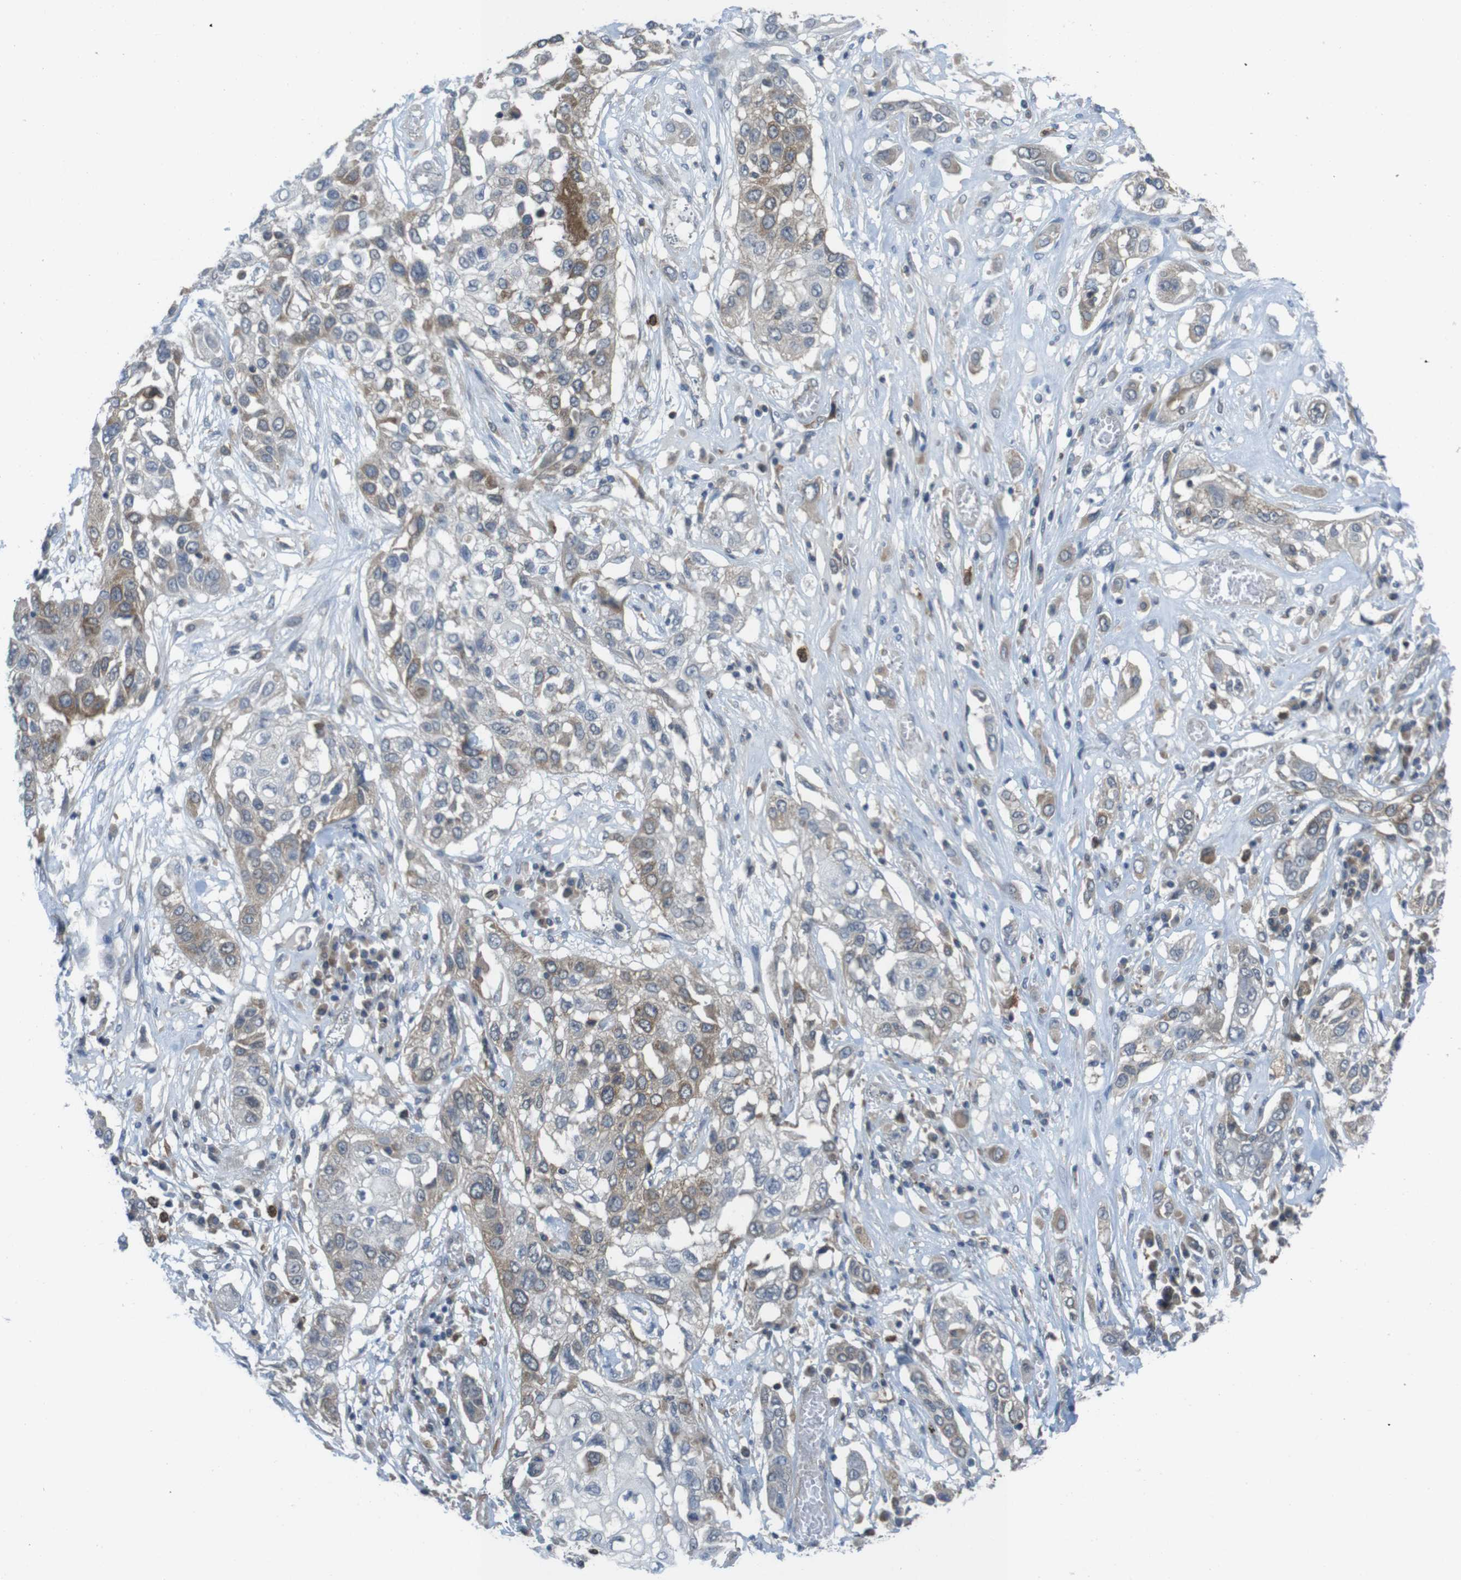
{"staining": {"intensity": "moderate", "quantity": ">75%", "location": "cytoplasmic/membranous"}, "tissue": "lung cancer", "cell_type": "Tumor cells", "image_type": "cancer", "snomed": [{"axis": "morphology", "description": "Squamous cell carcinoma, NOS"}, {"axis": "topography", "description": "Lung"}], "caption": "Brown immunohistochemical staining in lung squamous cell carcinoma demonstrates moderate cytoplasmic/membranous staining in about >75% of tumor cells. The staining is performed using DAB brown chromogen to label protein expression. The nuclei are counter-stained blue using hematoxylin.", "gene": "MTHFD1", "patient": {"sex": "male", "age": 71}}